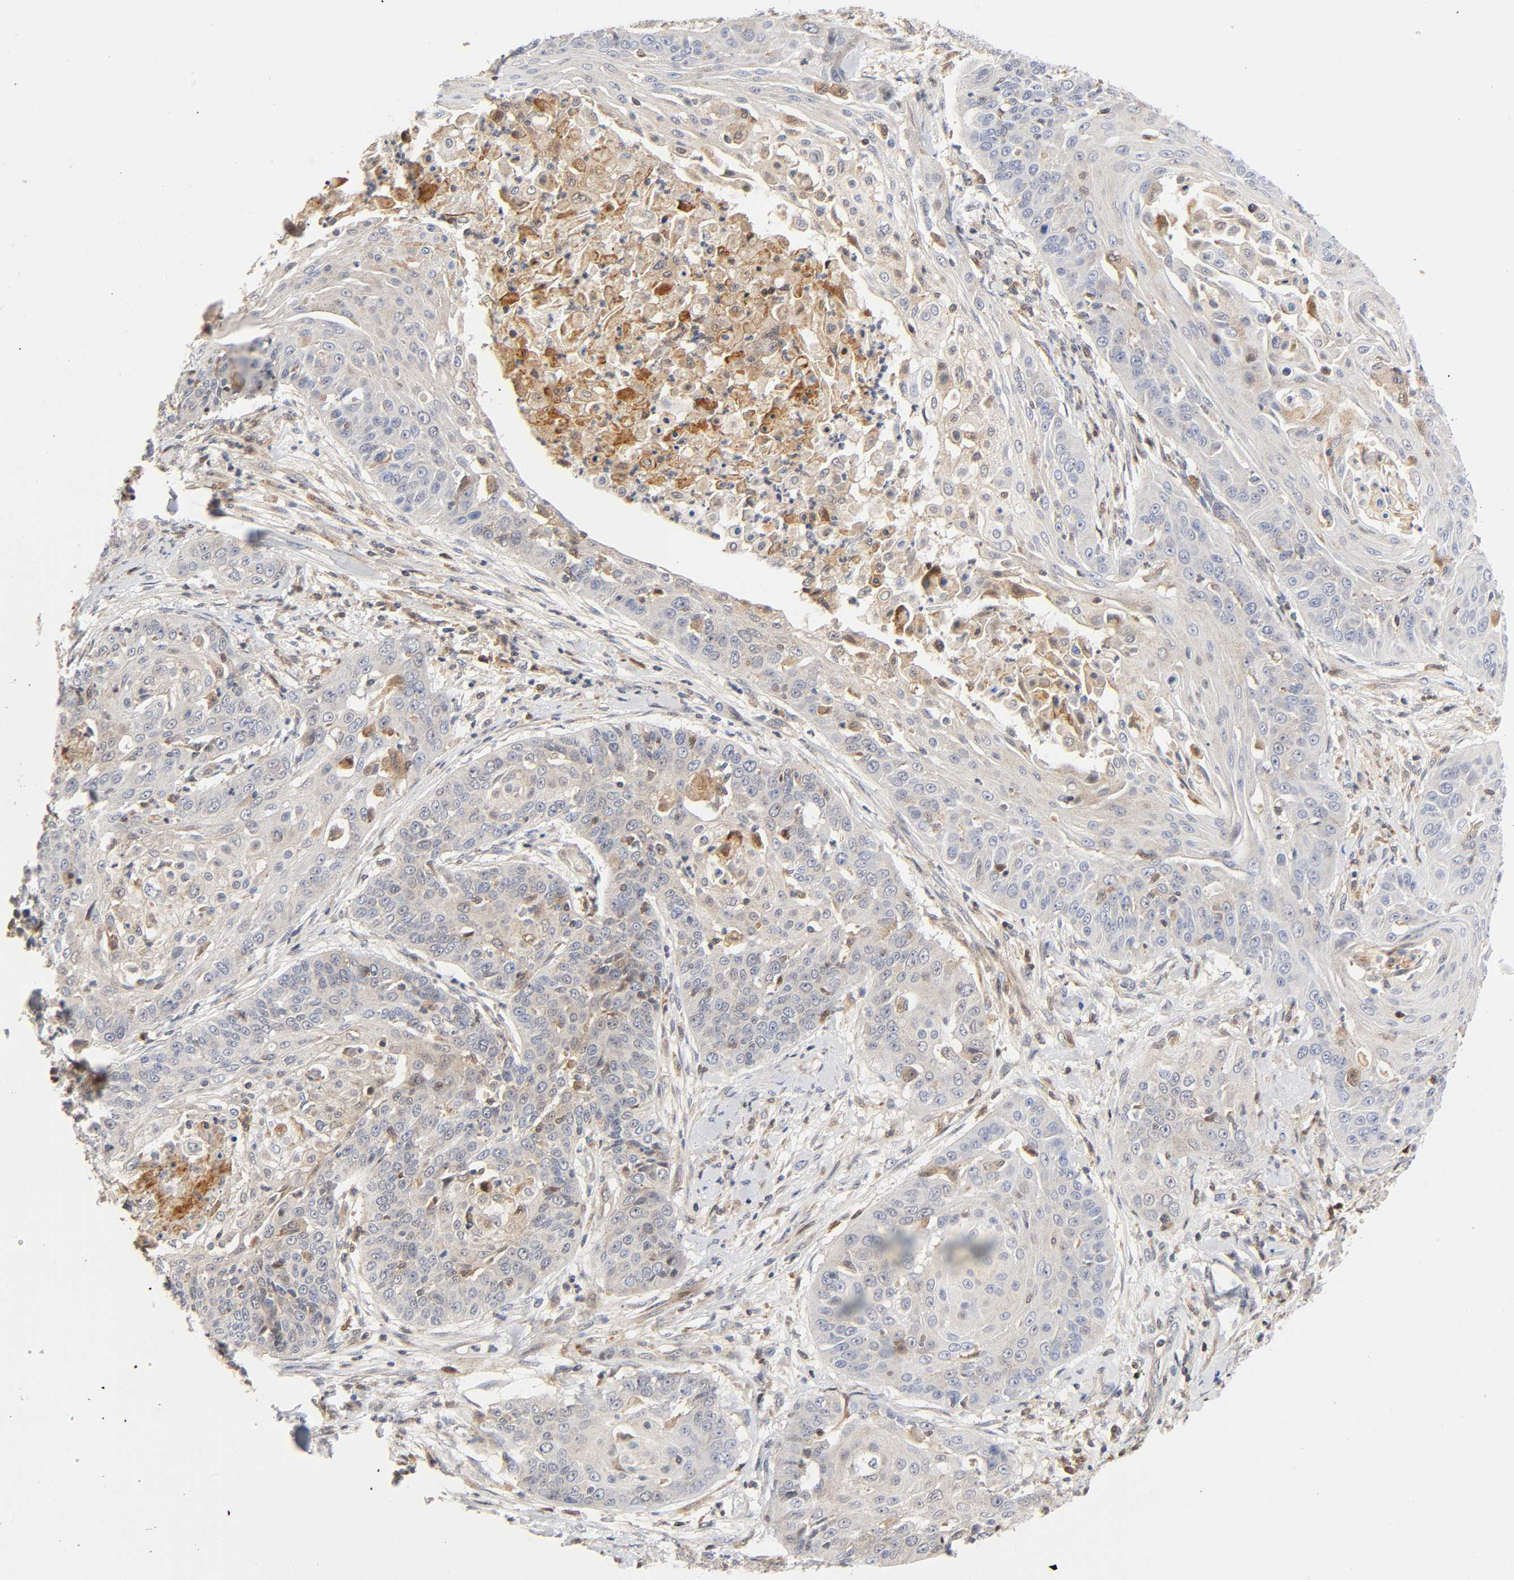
{"staining": {"intensity": "weak", "quantity": "<25%", "location": "cytoplasmic/membranous"}, "tissue": "cervical cancer", "cell_type": "Tumor cells", "image_type": "cancer", "snomed": [{"axis": "morphology", "description": "Squamous cell carcinoma, NOS"}, {"axis": "topography", "description": "Cervix"}], "caption": "Tumor cells show no significant protein expression in squamous cell carcinoma (cervical).", "gene": "CASP9", "patient": {"sex": "female", "age": 64}}